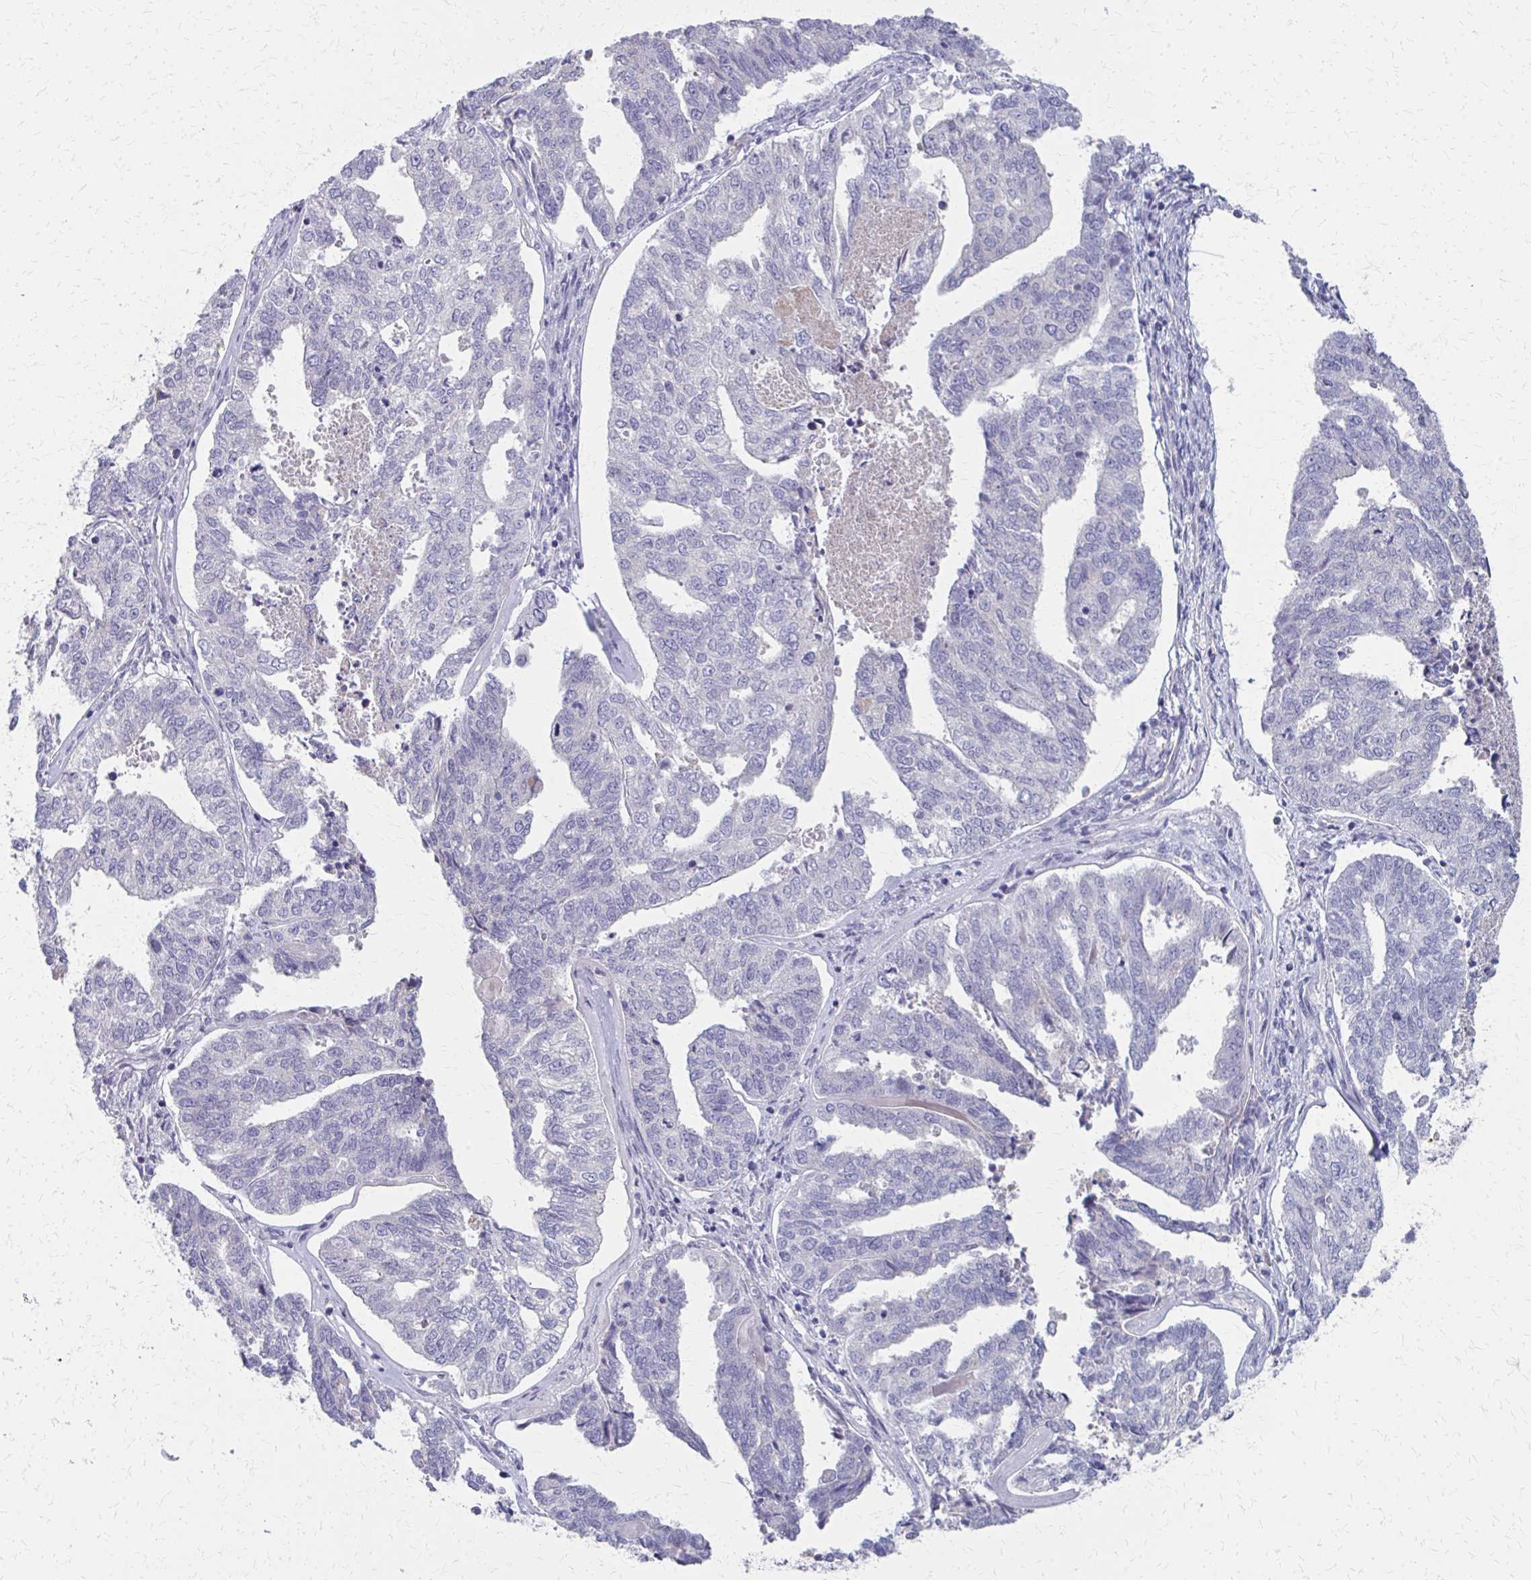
{"staining": {"intensity": "negative", "quantity": "none", "location": "none"}, "tissue": "endometrial cancer", "cell_type": "Tumor cells", "image_type": "cancer", "snomed": [{"axis": "morphology", "description": "Adenocarcinoma, NOS"}, {"axis": "topography", "description": "Endometrium"}], "caption": "DAB immunohistochemical staining of endometrial adenocarcinoma shows no significant positivity in tumor cells.", "gene": "MS4A2", "patient": {"sex": "female", "age": 73}}